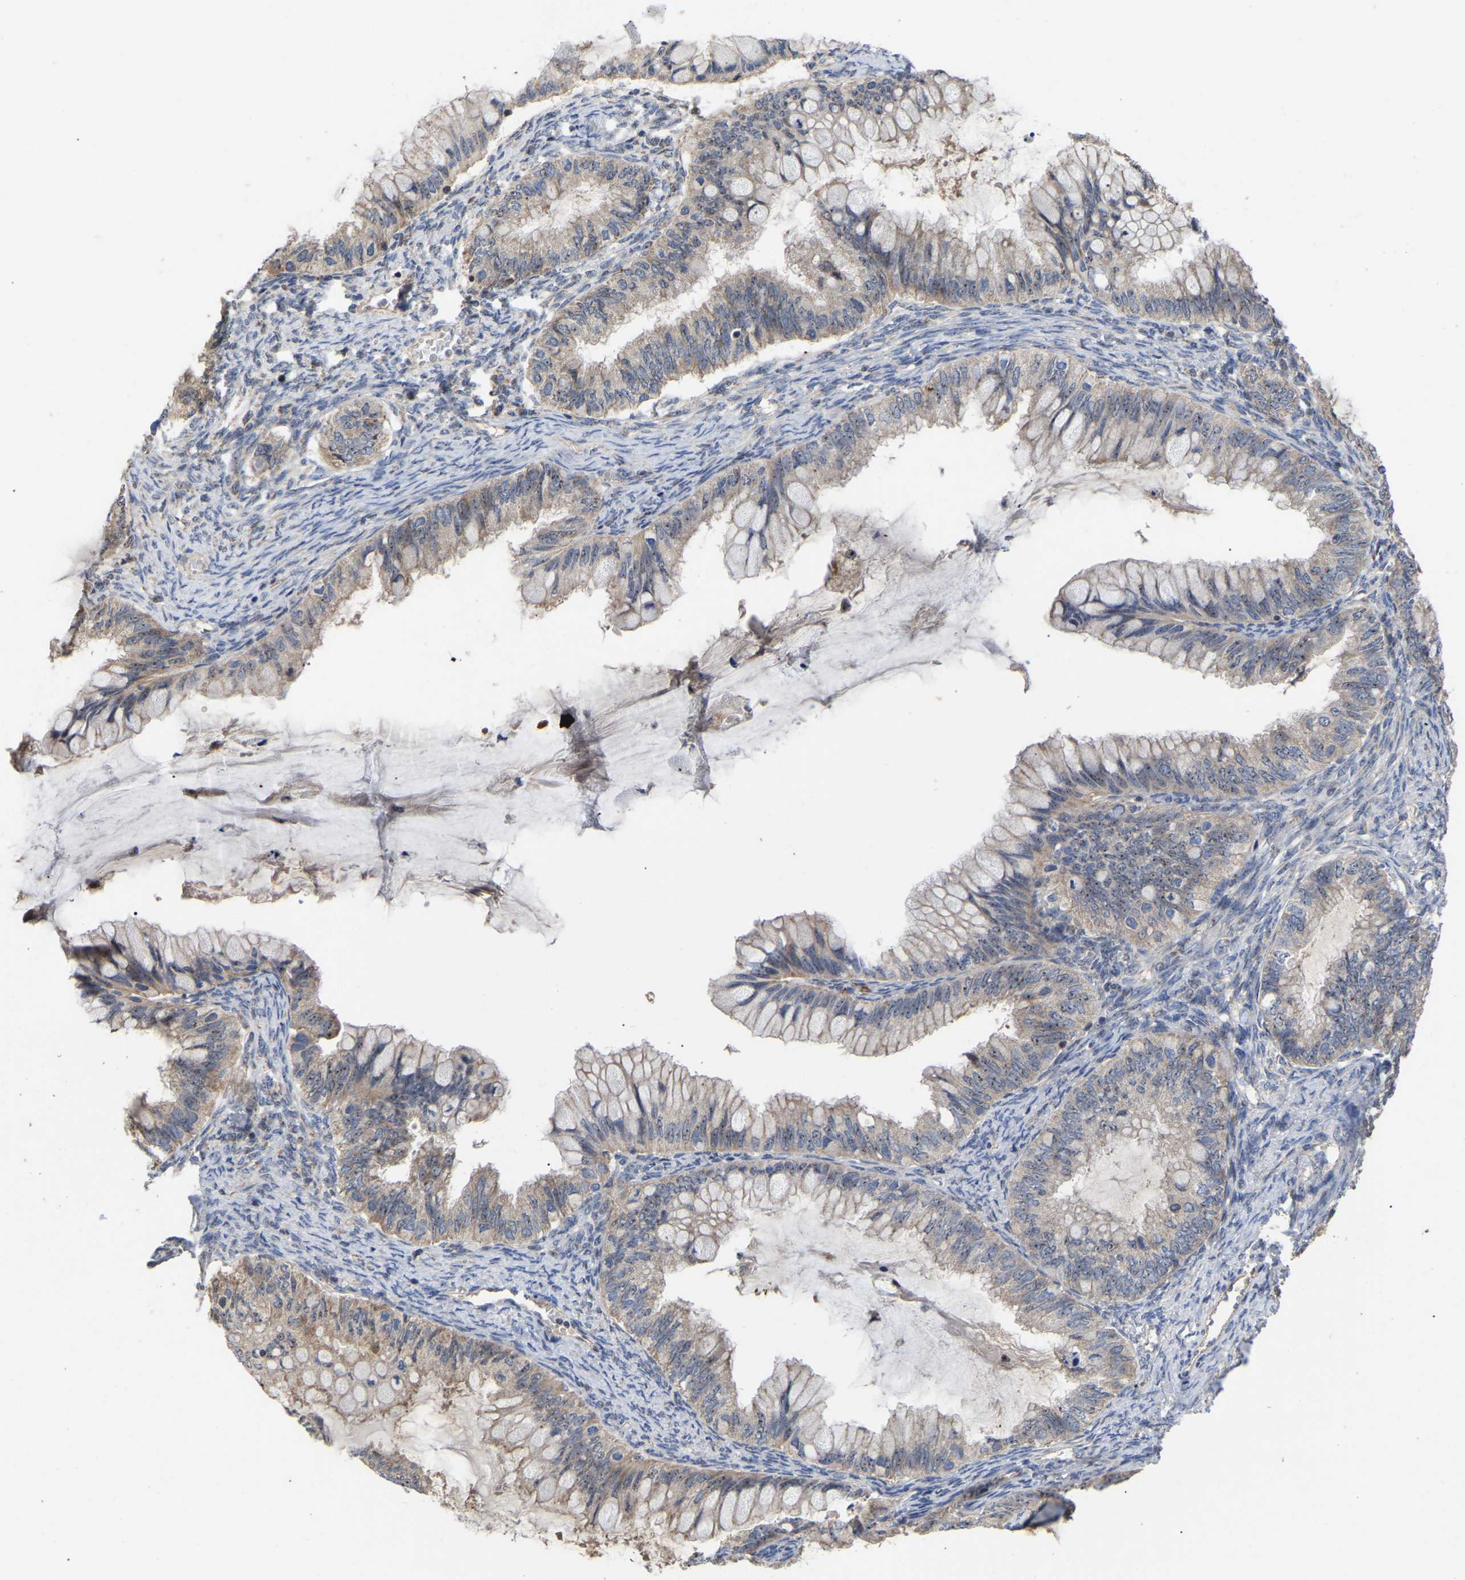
{"staining": {"intensity": "weak", "quantity": ">75%", "location": "cytoplasmic/membranous,nuclear"}, "tissue": "ovarian cancer", "cell_type": "Tumor cells", "image_type": "cancer", "snomed": [{"axis": "morphology", "description": "Cystadenocarcinoma, mucinous, NOS"}, {"axis": "topography", "description": "Ovary"}], "caption": "Human ovarian cancer stained for a protein (brown) reveals weak cytoplasmic/membranous and nuclear positive staining in about >75% of tumor cells.", "gene": "NOP53", "patient": {"sex": "female", "age": 80}}